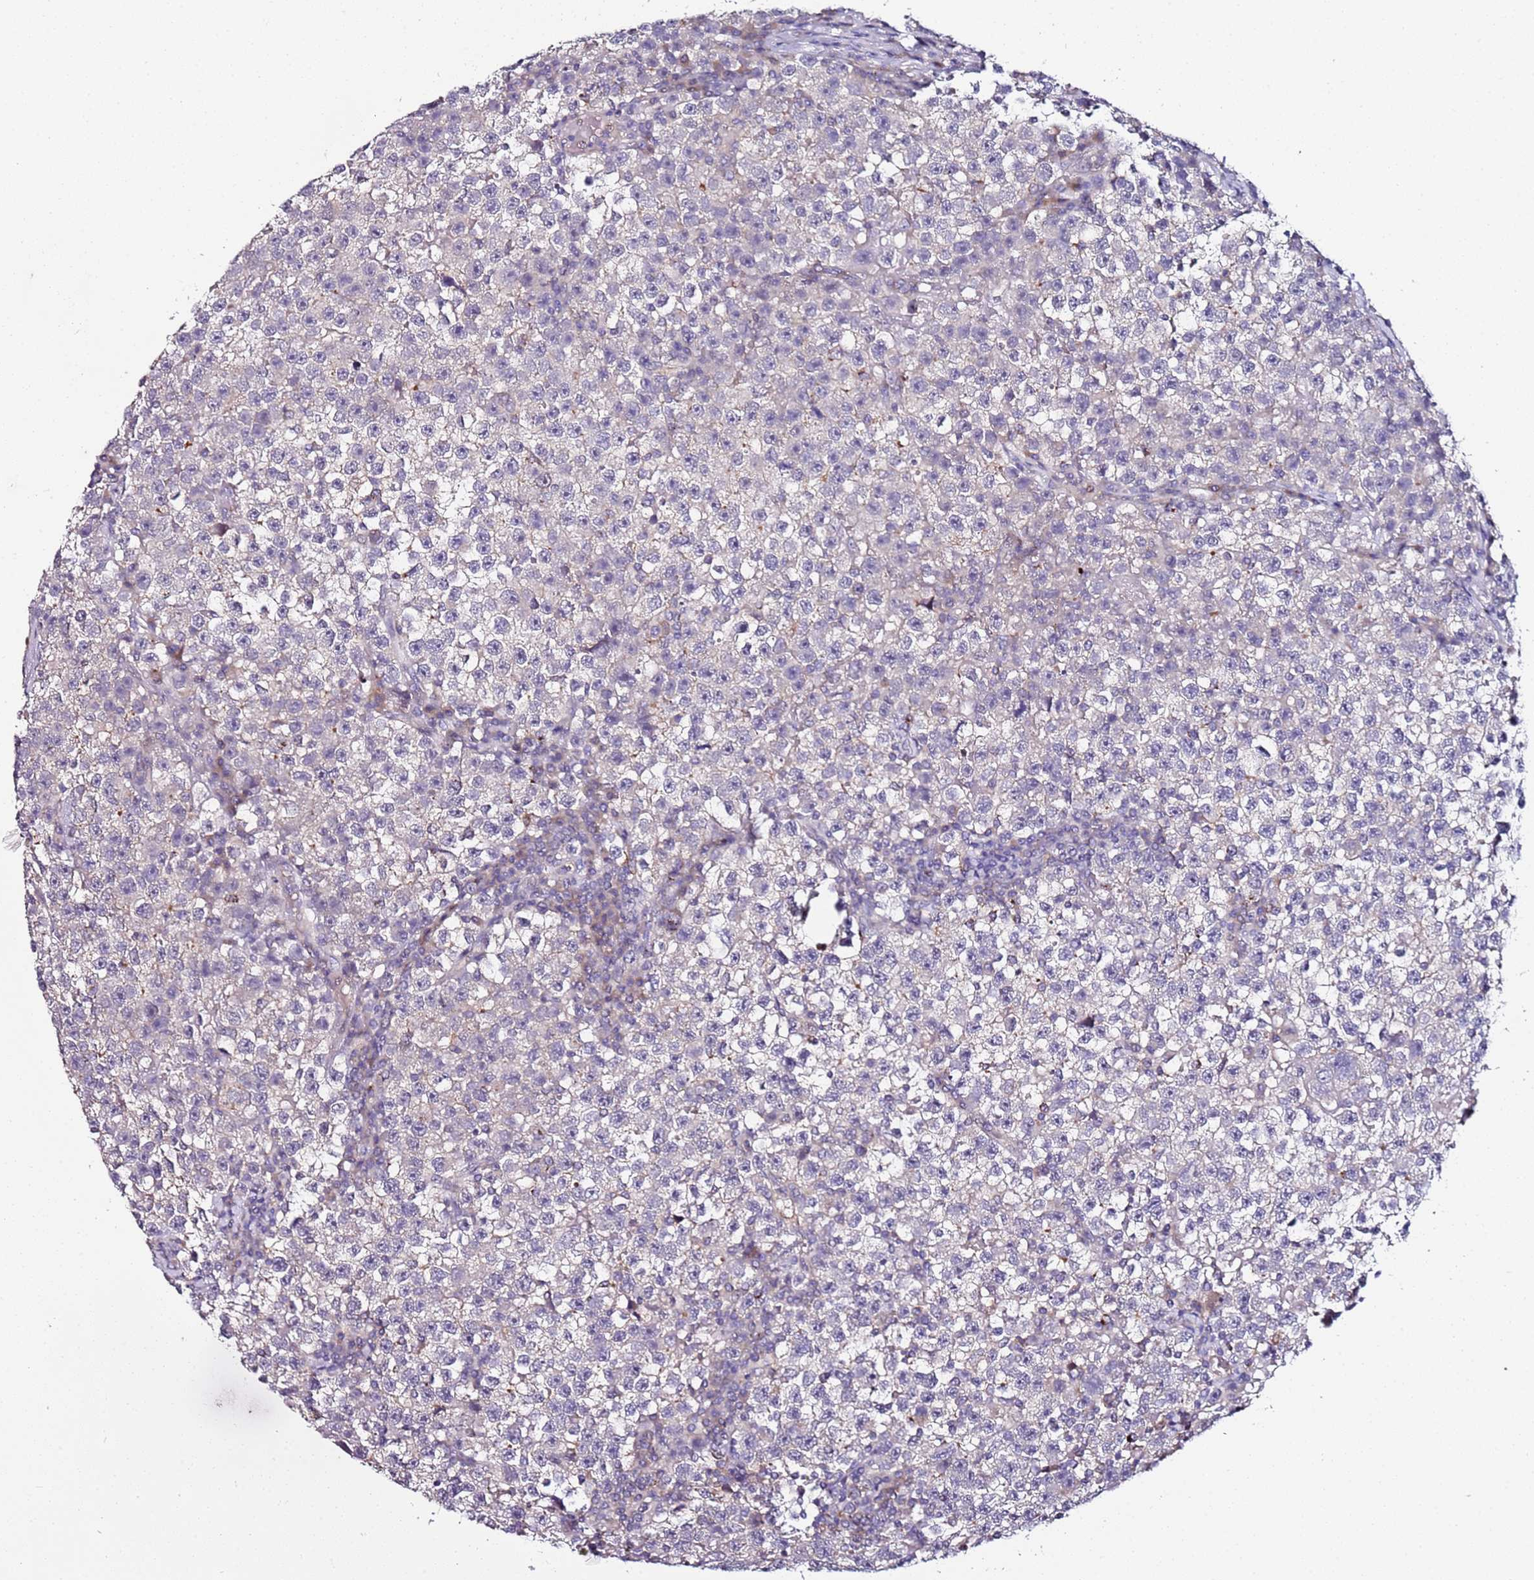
{"staining": {"intensity": "negative", "quantity": "none", "location": "none"}, "tissue": "testis cancer", "cell_type": "Tumor cells", "image_type": "cancer", "snomed": [{"axis": "morphology", "description": "Seminoma, NOS"}, {"axis": "topography", "description": "Testis"}], "caption": "Tumor cells show no significant protein expression in testis cancer.", "gene": "SRRM5", "patient": {"sex": "male", "age": 22}}